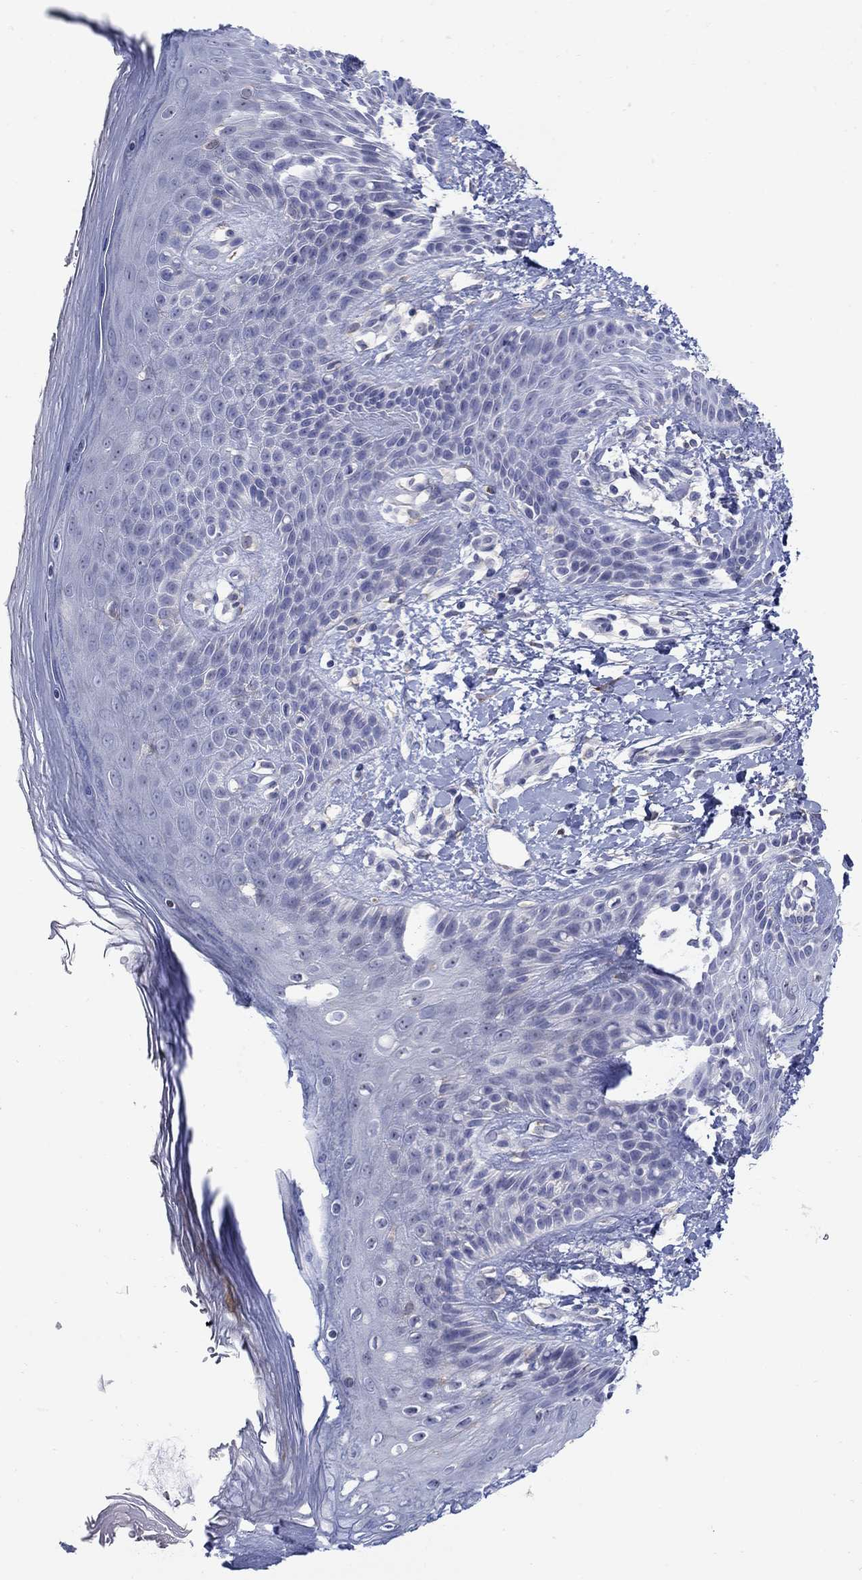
{"staining": {"intensity": "negative", "quantity": "none", "location": "none"}, "tissue": "skin", "cell_type": "Epidermal cells", "image_type": "normal", "snomed": [{"axis": "morphology", "description": "Normal tissue, NOS"}, {"axis": "topography", "description": "Anal"}], "caption": "Immunohistochemistry image of normal skin: human skin stained with DAB (3,3'-diaminobenzidine) shows no significant protein staining in epidermal cells. (DAB (3,3'-diaminobenzidine) immunohistochemistry with hematoxylin counter stain).", "gene": "REEP2", "patient": {"sex": "male", "age": 36}}